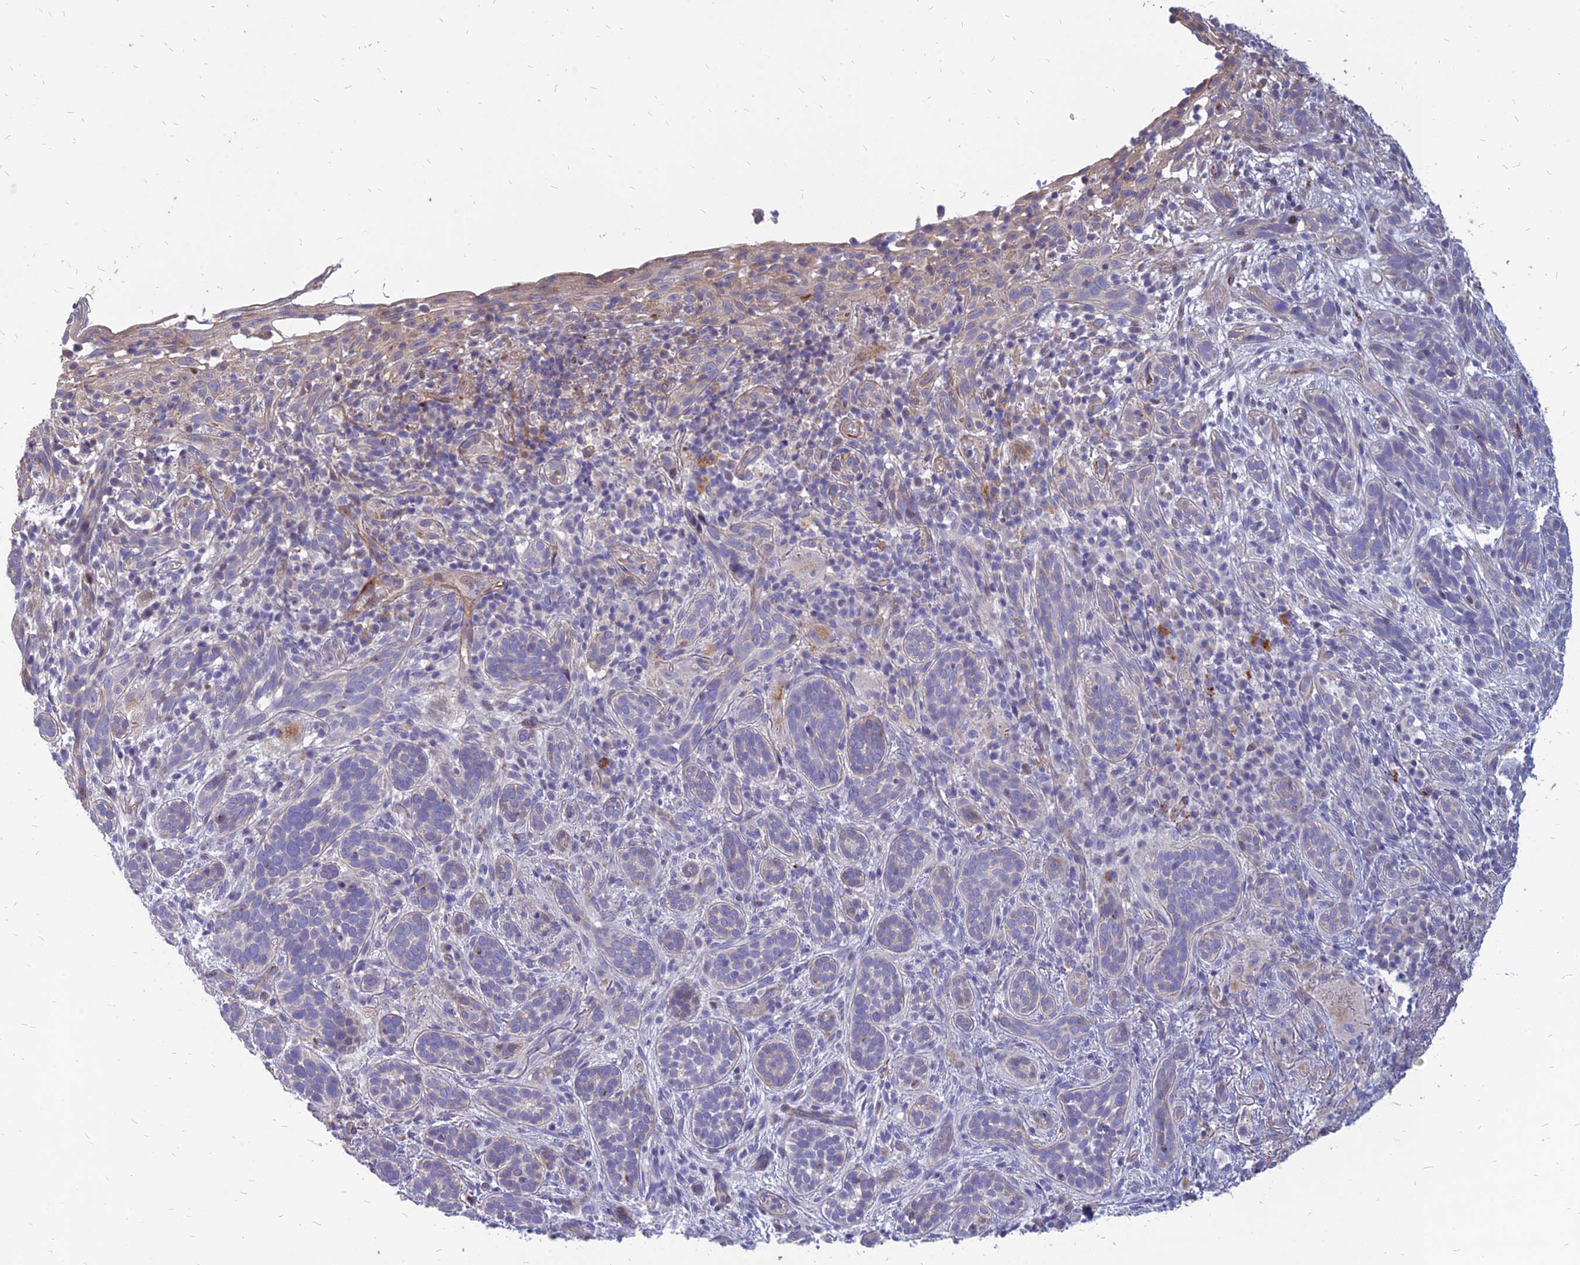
{"staining": {"intensity": "negative", "quantity": "none", "location": "none"}, "tissue": "skin cancer", "cell_type": "Tumor cells", "image_type": "cancer", "snomed": [{"axis": "morphology", "description": "Basal cell carcinoma"}, {"axis": "topography", "description": "Skin"}], "caption": "A high-resolution image shows IHC staining of skin cancer, which demonstrates no significant expression in tumor cells.", "gene": "ST3GAL6", "patient": {"sex": "male", "age": 71}}